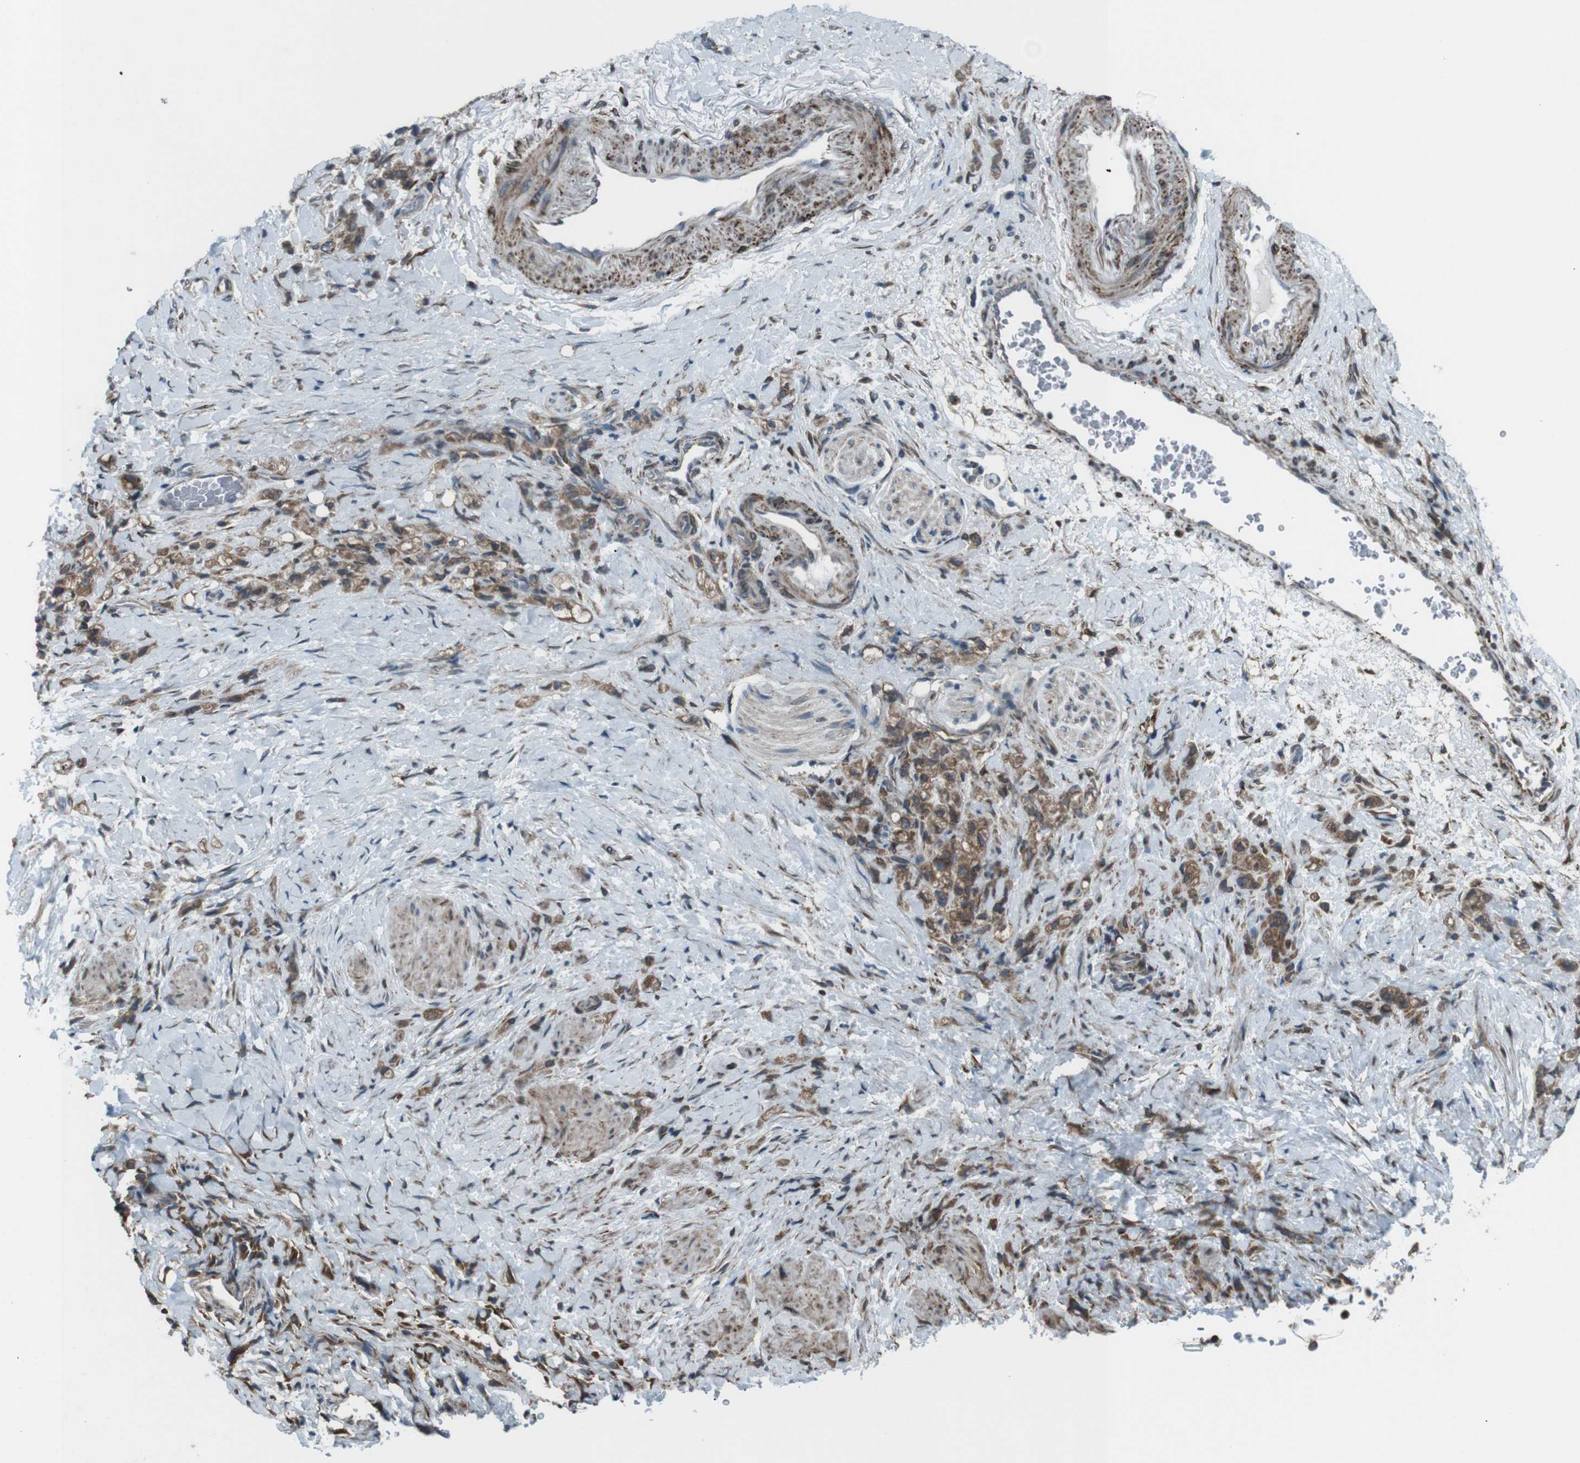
{"staining": {"intensity": "moderate", "quantity": ">75%", "location": "cytoplasmic/membranous"}, "tissue": "stomach cancer", "cell_type": "Tumor cells", "image_type": "cancer", "snomed": [{"axis": "morphology", "description": "Adenocarcinoma, NOS"}, {"axis": "topography", "description": "Stomach"}], "caption": "Stomach cancer (adenocarcinoma) stained for a protein reveals moderate cytoplasmic/membranous positivity in tumor cells. (DAB = brown stain, brightfield microscopy at high magnification).", "gene": "LNPK", "patient": {"sex": "male", "age": 82}}